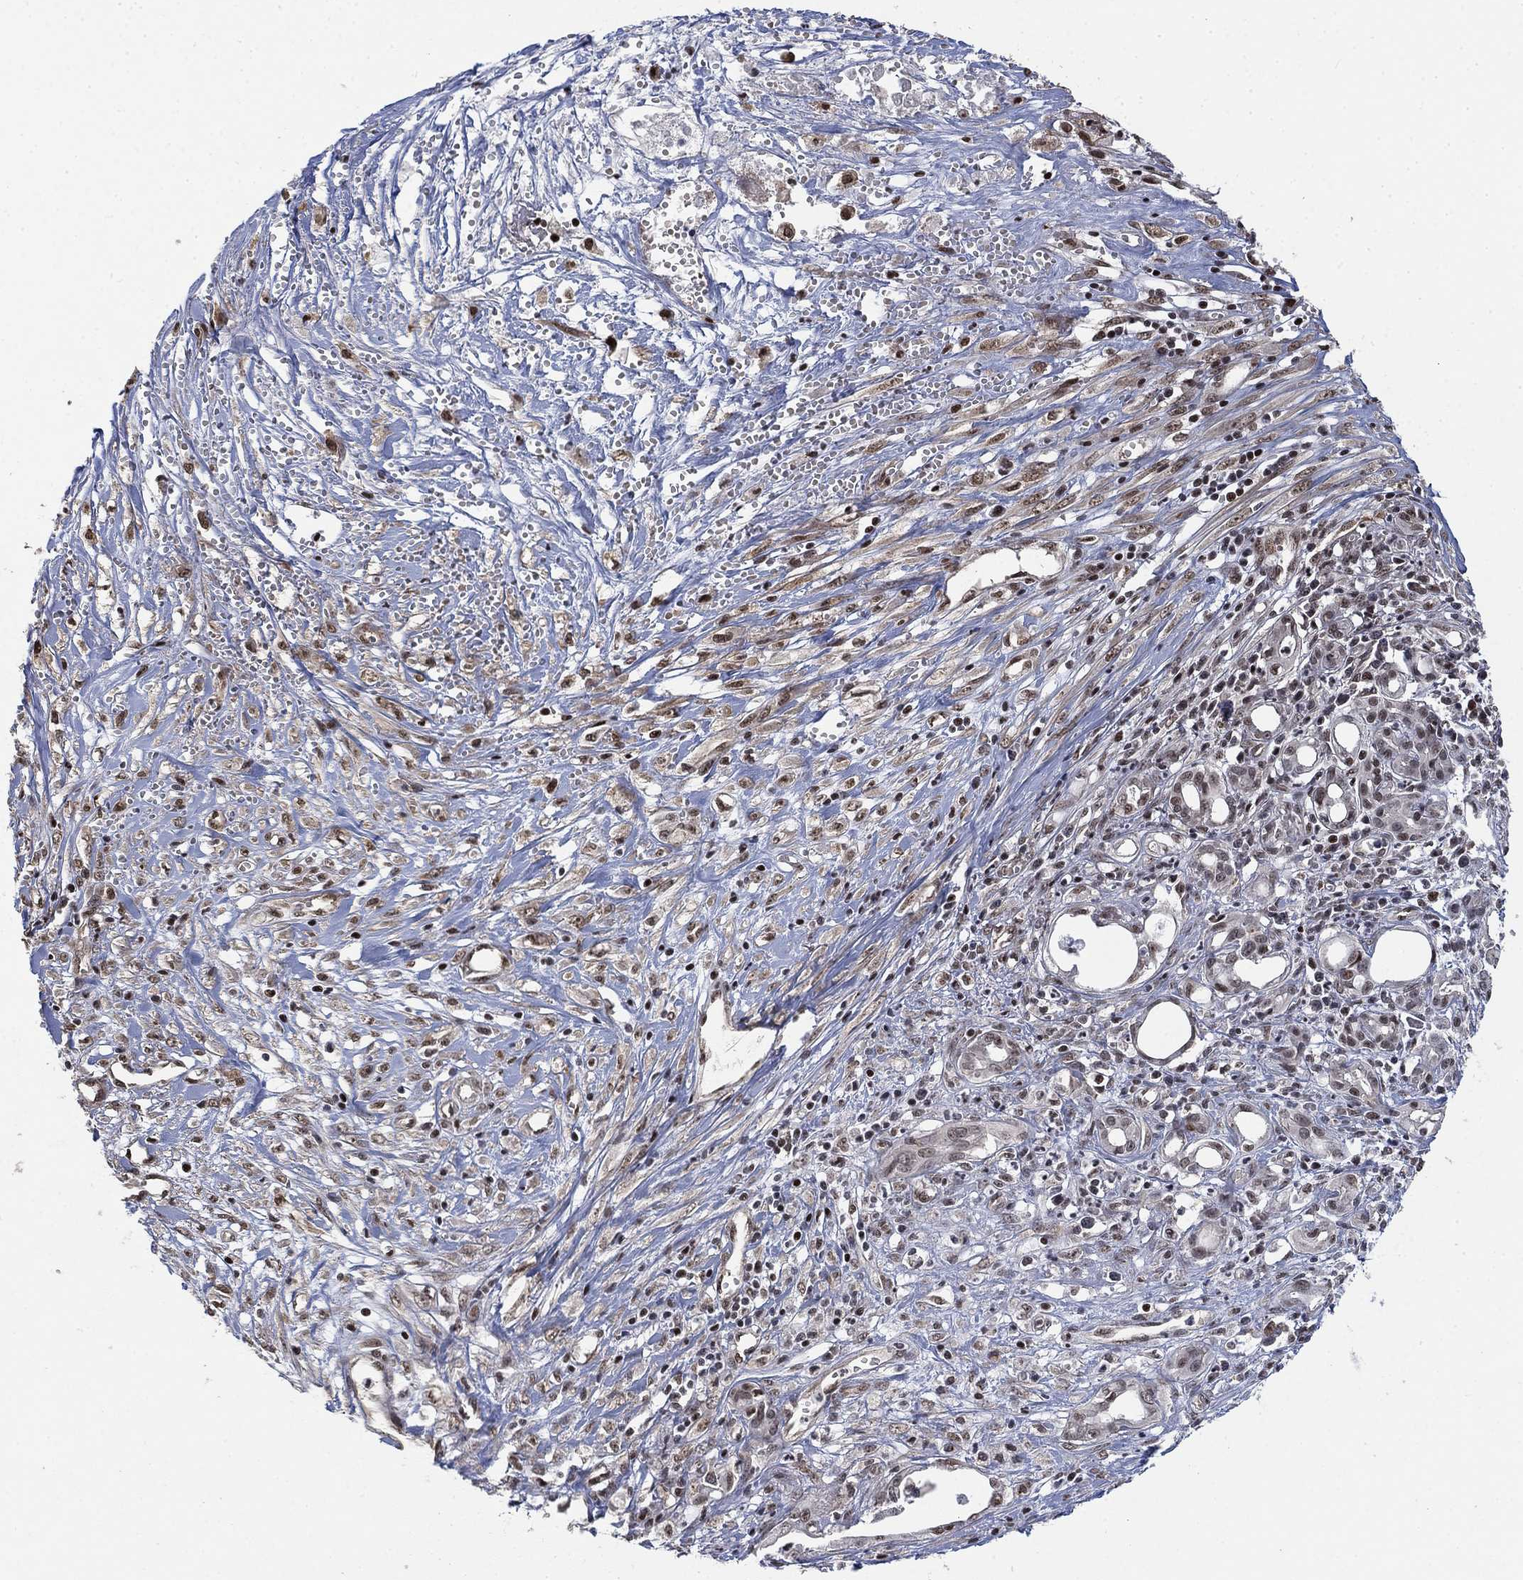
{"staining": {"intensity": "negative", "quantity": "none", "location": "none"}, "tissue": "pancreatic cancer", "cell_type": "Tumor cells", "image_type": "cancer", "snomed": [{"axis": "morphology", "description": "Adenocarcinoma, NOS"}, {"axis": "topography", "description": "Pancreas"}], "caption": "There is no significant expression in tumor cells of pancreatic adenocarcinoma.", "gene": "ZSCAN30", "patient": {"sex": "male", "age": 71}}